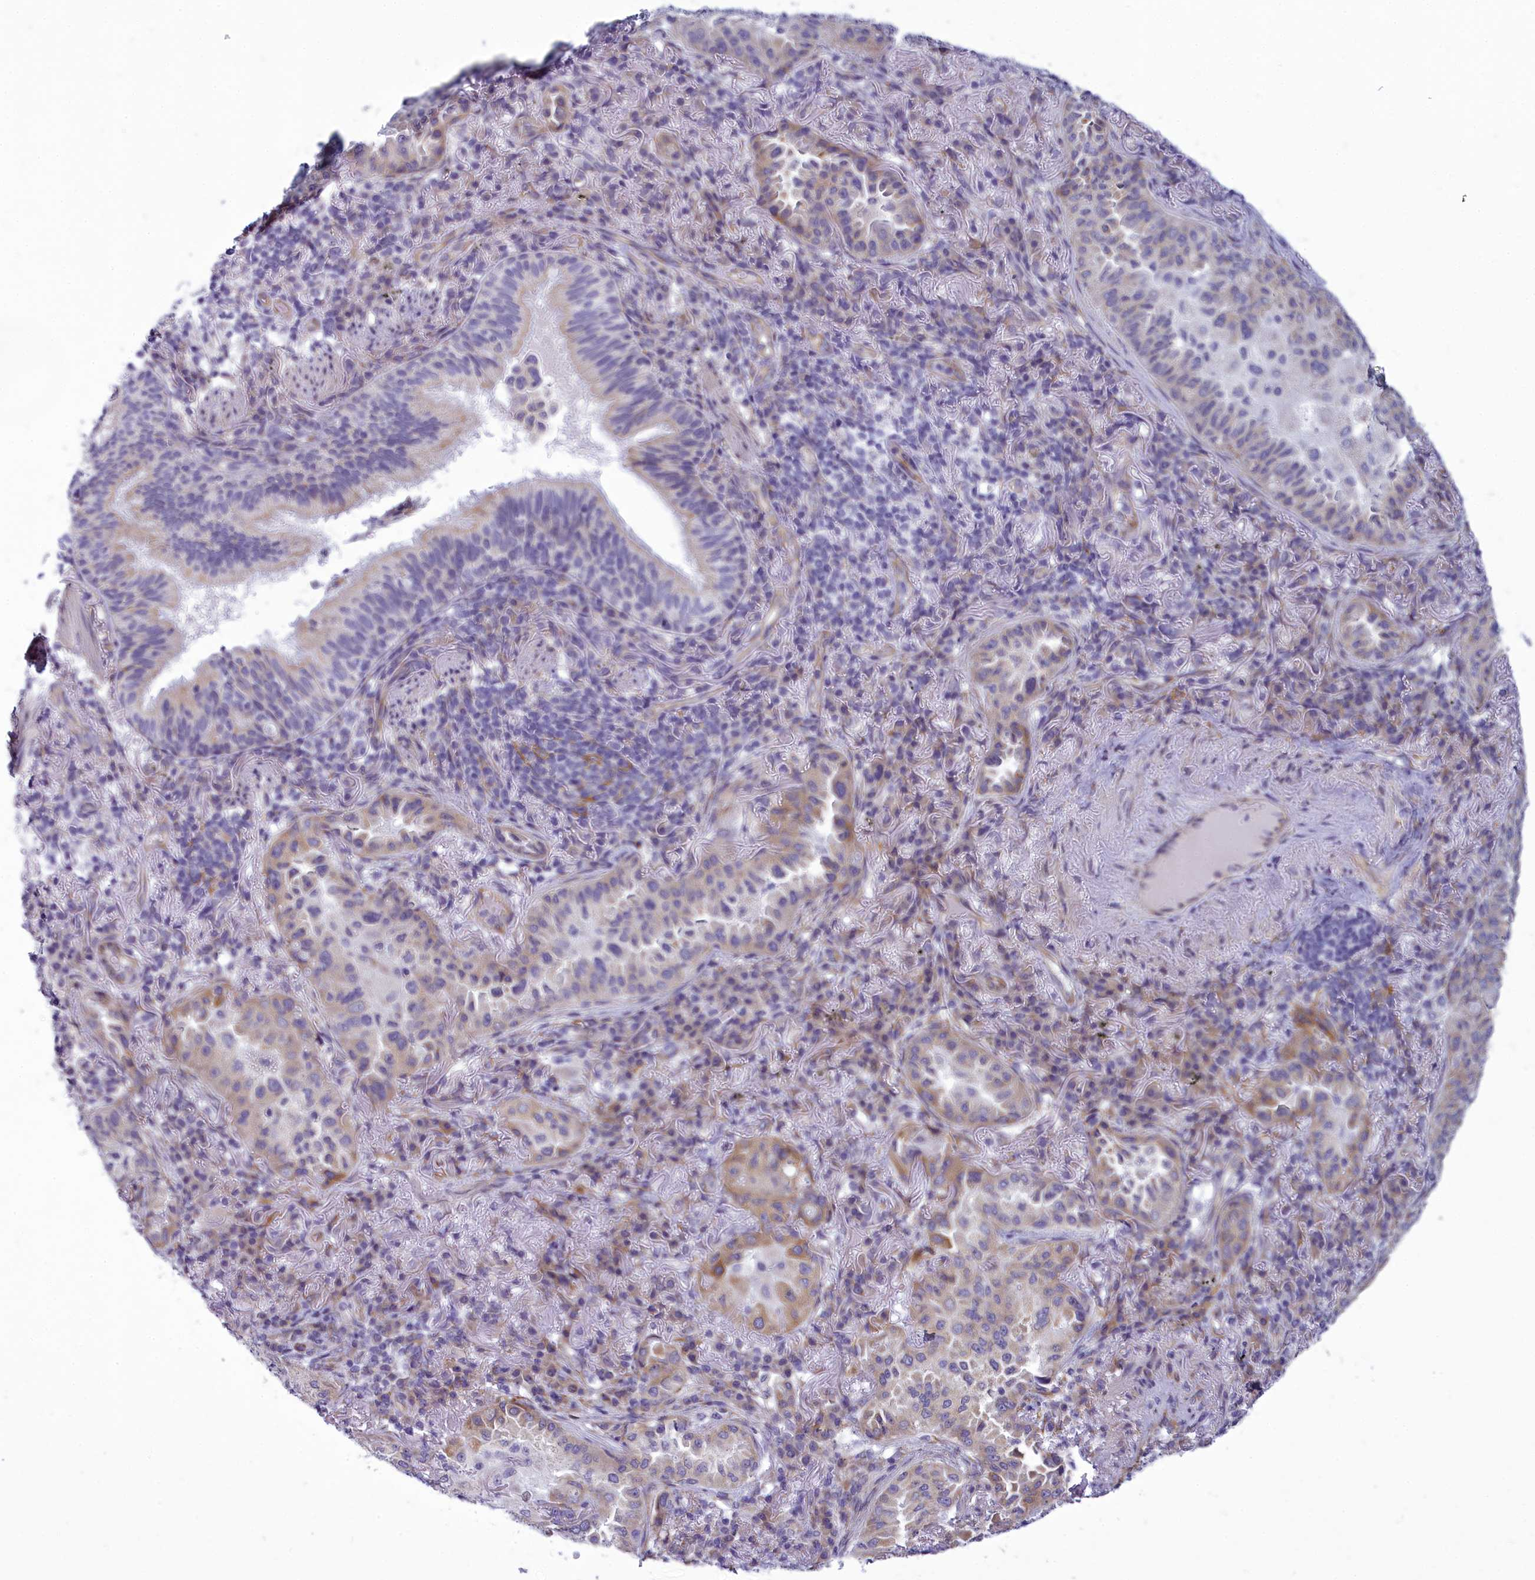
{"staining": {"intensity": "weak", "quantity": "25%-75%", "location": "cytoplasmic/membranous"}, "tissue": "lung cancer", "cell_type": "Tumor cells", "image_type": "cancer", "snomed": [{"axis": "morphology", "description": "Adenocarcinoma, NOS"}, {"axis": "topography", "description": "Lung"}], "caption": "A low amount of weak cytoplasmic/membranous staining is appreciated in approximately 25%-75% of tumor cells in lung cancer (adenocarcinoma) tissue.", "gene": "CENATAC", "patient": {"sex": "female", "age": 69}}